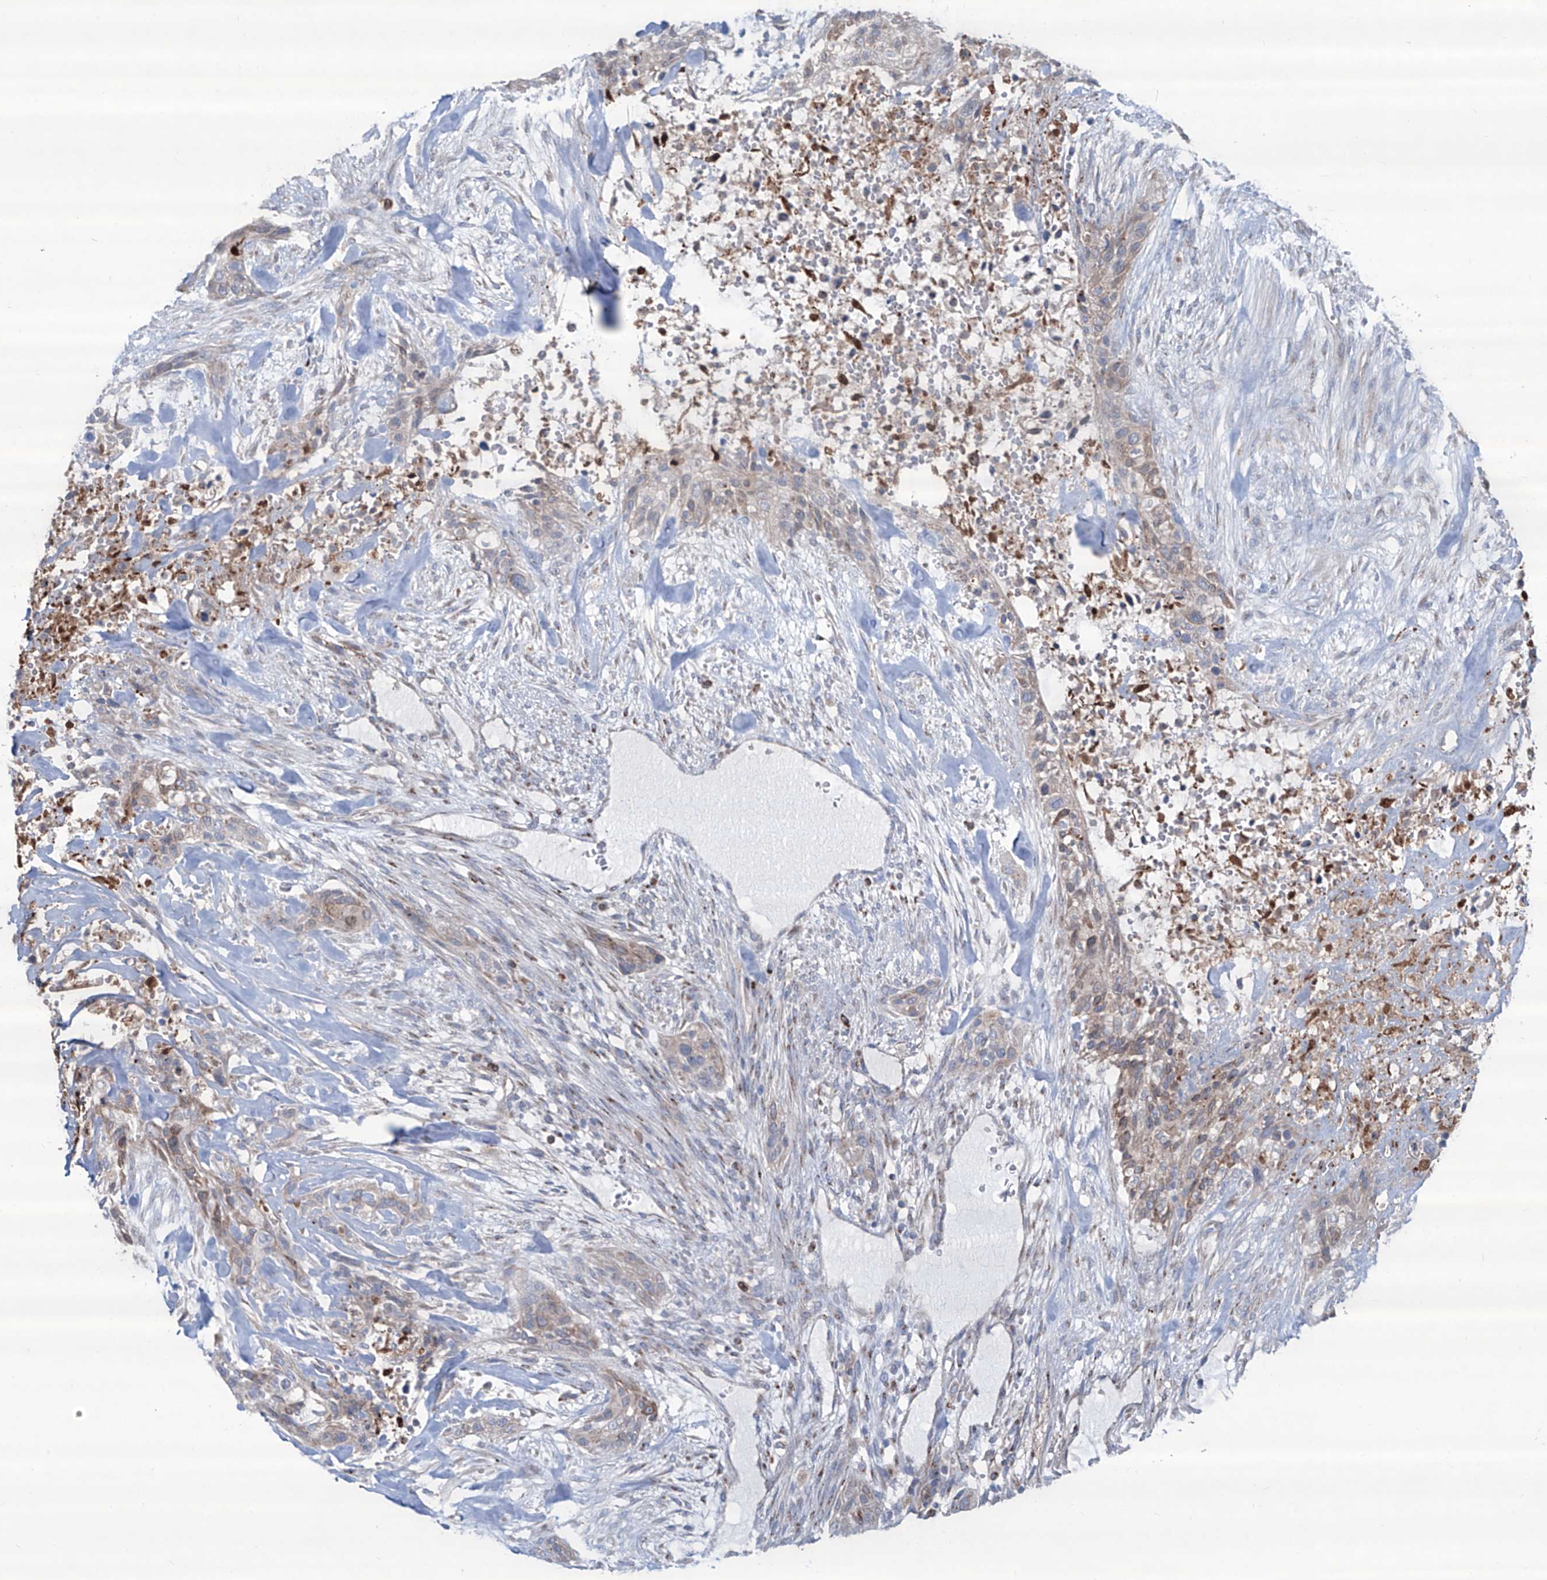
{"staining": {"intensity": "weak", "quantity": "<25%", "location": "cytoplasmic/membranous"}, "tissue": "urothelial cancer", "cell_type": "Tumor cells", "image_type": "cancer", "snomed": [{"axis": "morphology", "description": "Urothelial carcinoma, High grade"}, {"axis": "topography", "description": "Urinary bladder"}], "caption": "Immunohistochemistry image of neoplastic tissue: human urothelial cancer stained with DAB (3,3'-diaminobenzidine) reveals no significant protein expression in tumor cells. The staining is performed using DAB (3,3'-diaminobenzidine) brown chromogen with nuclei counter-stained in using hematoxylin.", "gene": "CDH5", "patient": {"sex": "male", "age": 35}}